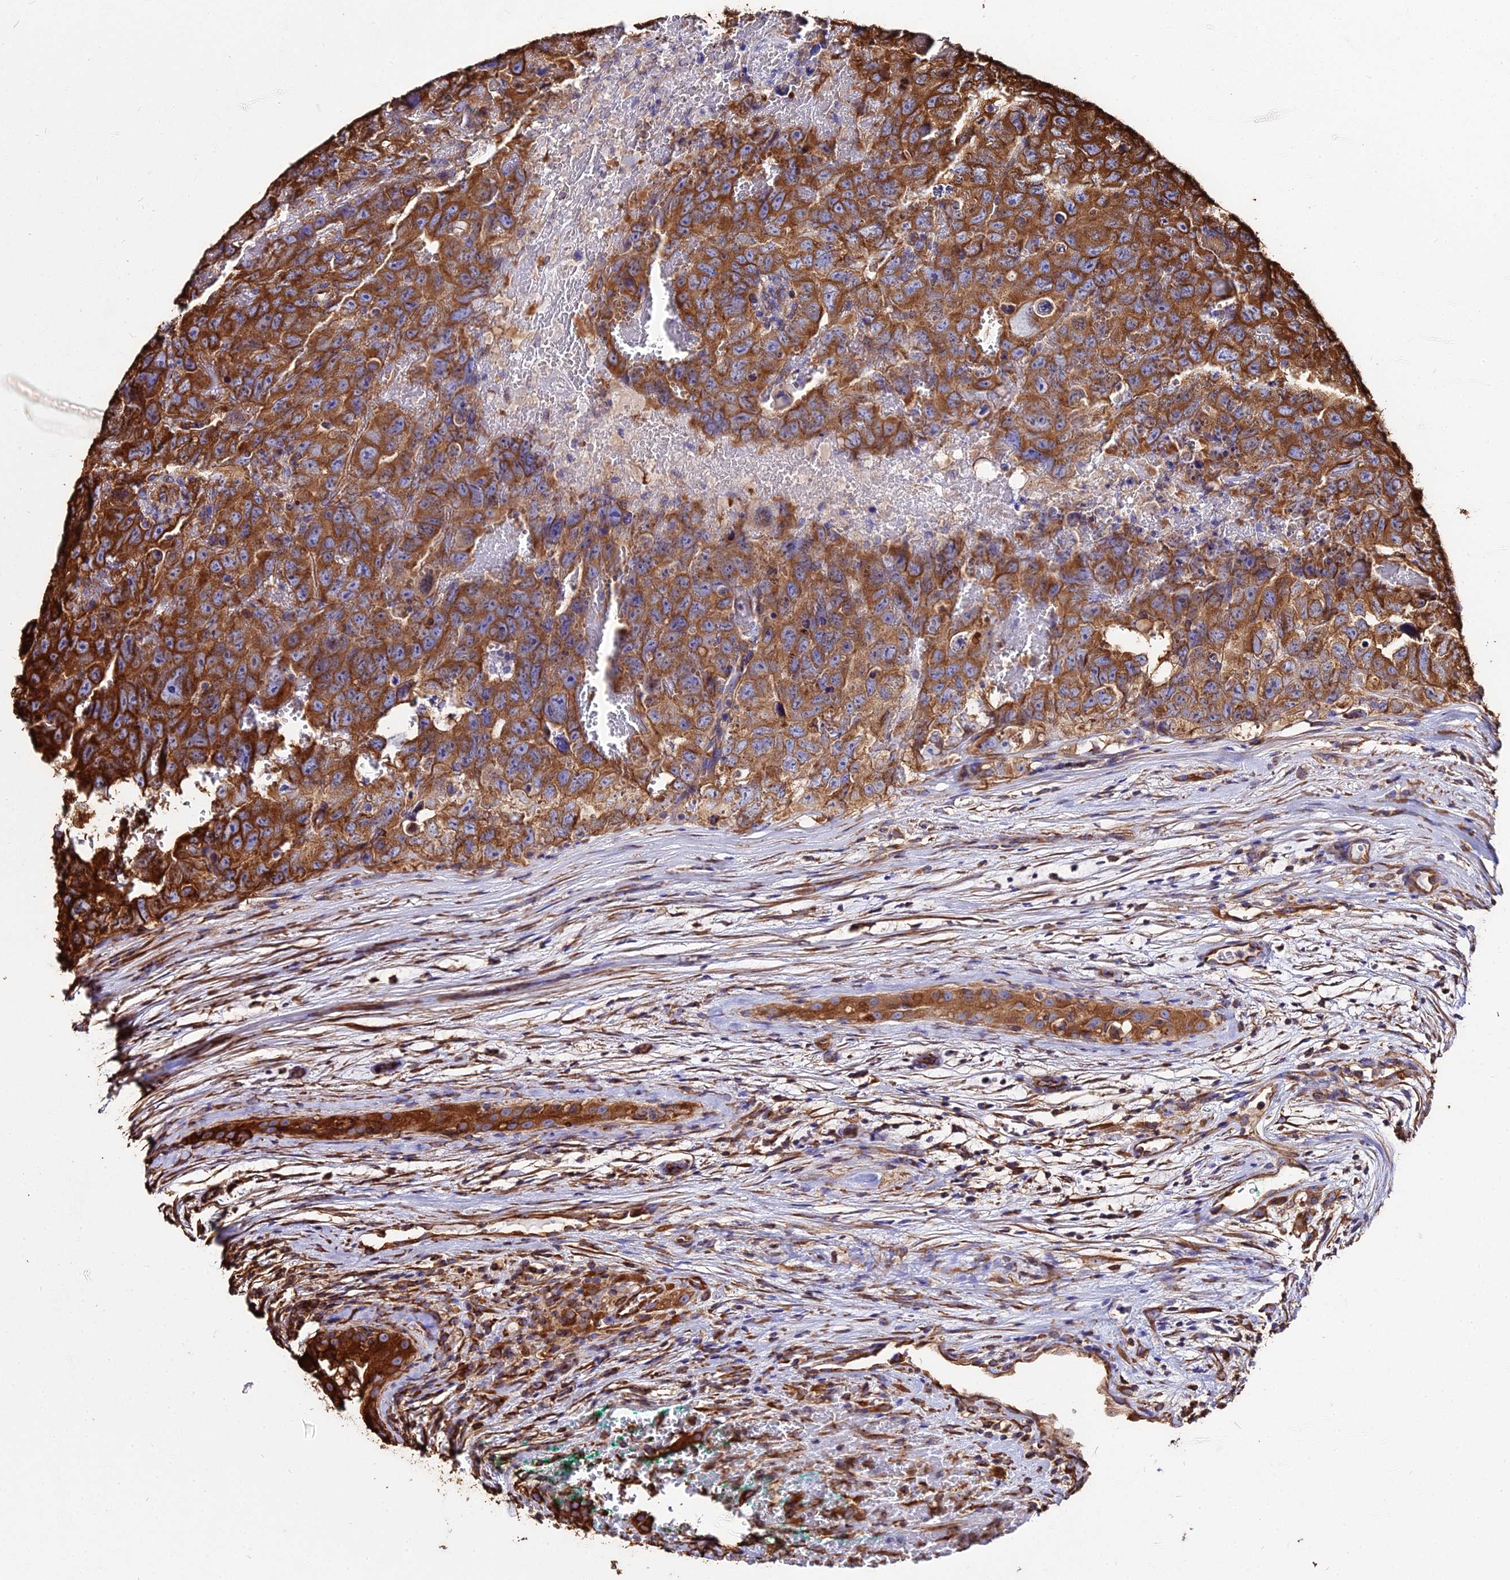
{"staining": {"intensity": "strong", "quantity": ">75%", "location": "cytoplasmic/membranous"}, "tissue": "testis cancer", "cell_type": "Tumor cells", "image_type": "cancer", "snomed": [{"axis": "morphology", "description": "Carcinoma, Embryonal, NOS"}, {"axis": "topography", "description": "Testis"}], "caption": "The immunohistochemical stain highlights strong cytoplasmic/membranous positivity in tumor cells of embryonal carcinoma (testis) tissue.", "gene": "TUBA3D", "patient": {"sex": "male", "age": 45}}